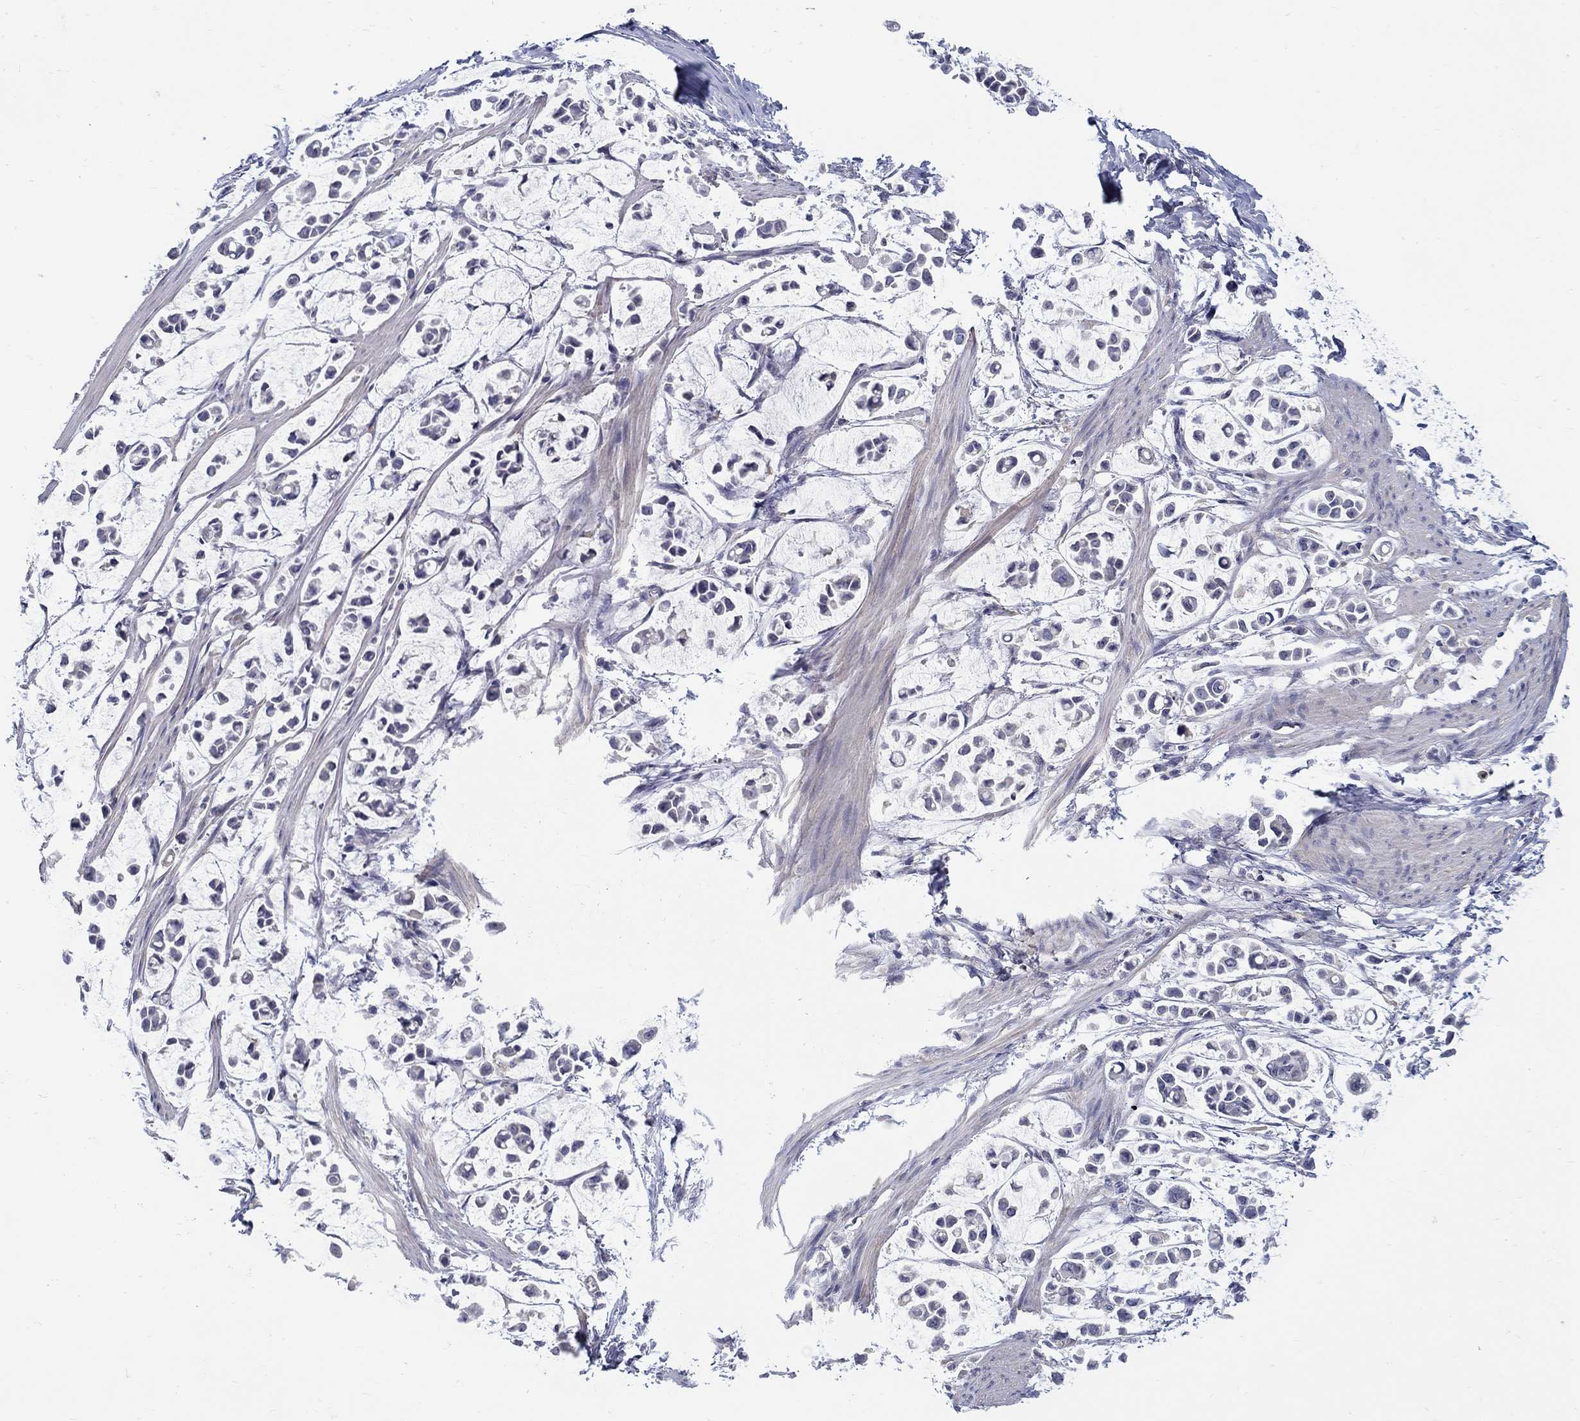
{"staining": {"intensity": "negative", "quantity": "none", "location": "none"}, "tissue": "stomach cancer", "cell_type": "Tumor cells", "image_type": "cancer", "snomed": [{"axis": "morphology", "description": "Adenocarcinoma, NOS"}, {"axis": "topography", "description": "Stomach"}], "caption": "The IHC micrograph has no significant staining in tumor cells of stomach cancer (adenocarcinoma) tissue. (Stains: DAB immunohistochemistry with hematoxylin counter stain, Microscopy: brightfield microscopy at high magnification).", "gene": "ABCA4", "patient": {"sex": "male", "age": 82}}